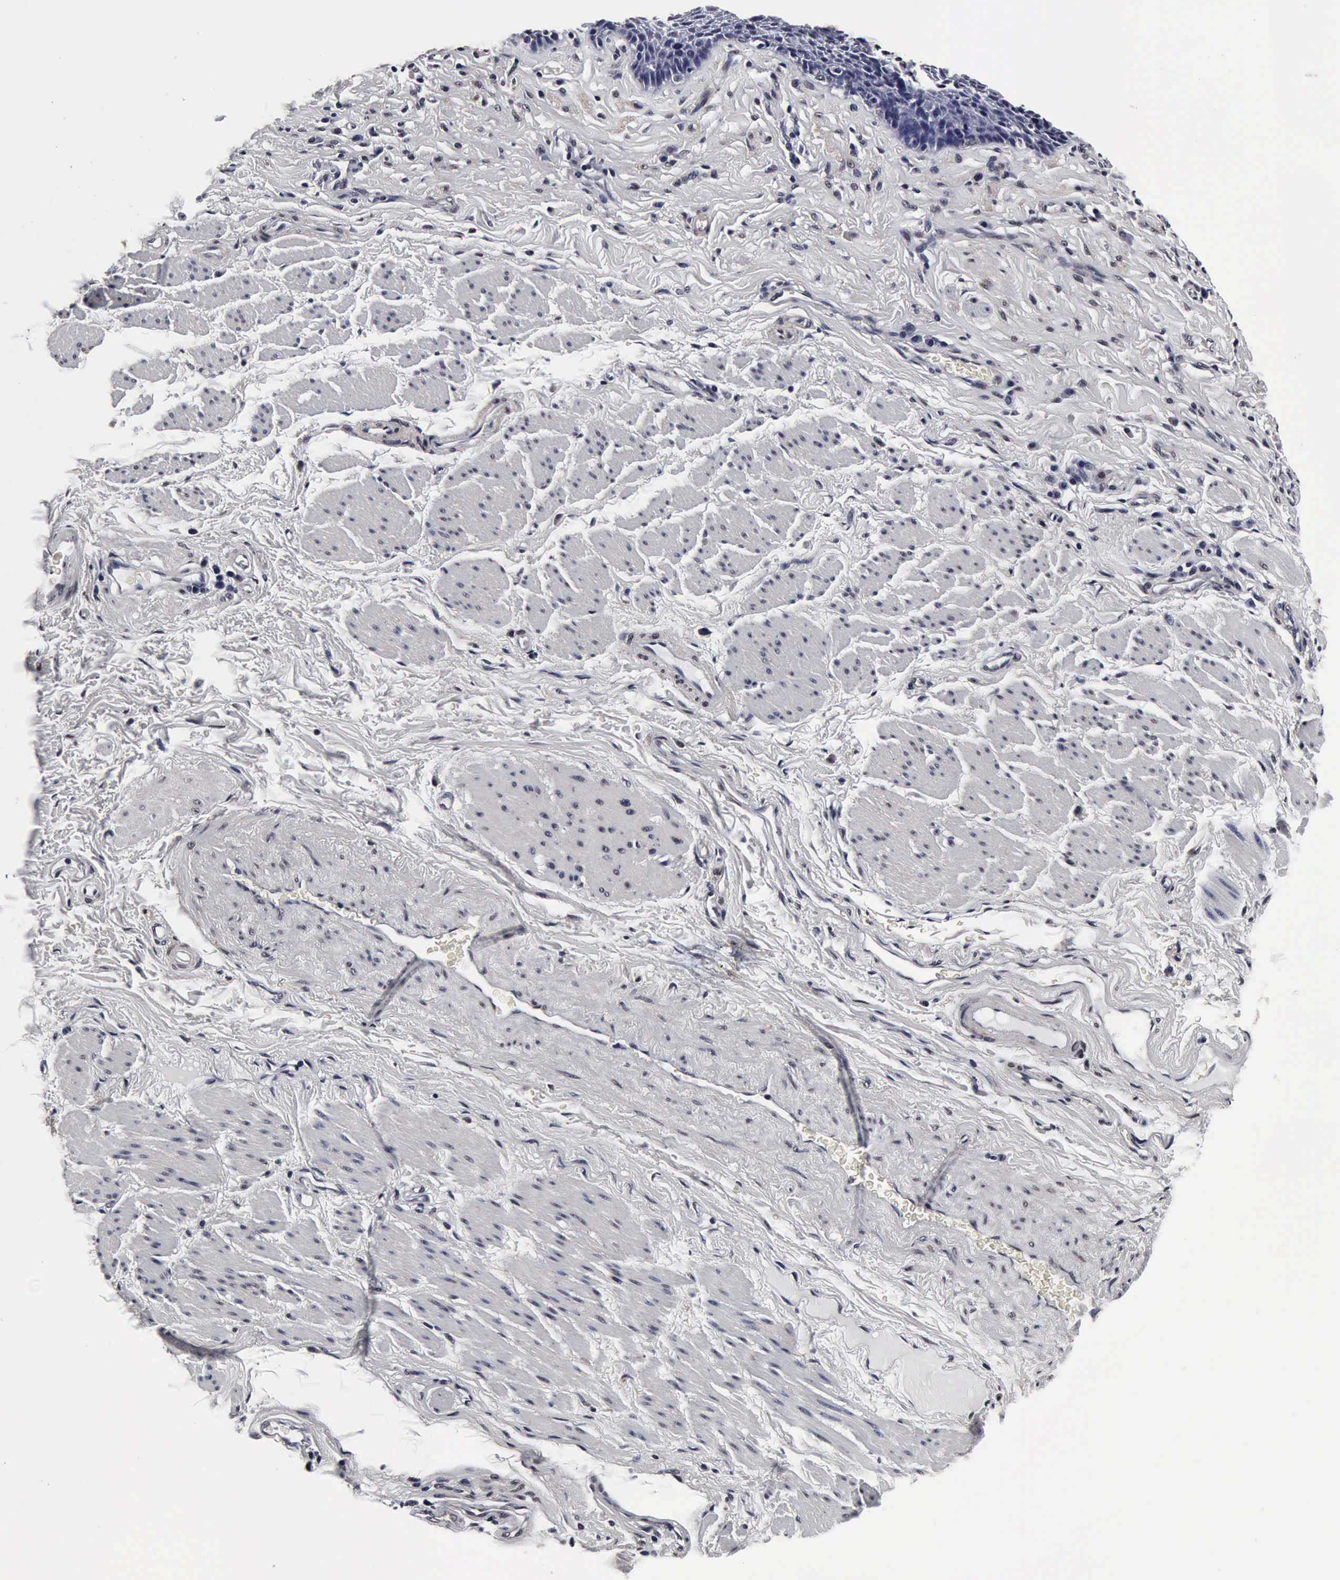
{"staining": {"intensity": "weak", "quantity": "25%-75%", "location": "nuclear"}, "tissue": "esophagus", "cell_type": "Squamous epithelial cells", "image_type": "normal", "snomed": [{"axis": "morphology", "description": "Normal tissue, NOS"}, {"axis": "topography", "description": "Esophagus"}], "caption": "This histopathology image displays immunohistochemistry staining of benign human esophagus, with low weak nuclear positivity in about 25%-75% of squamous epithelial cells.", "gene": "UBC", "patient": {"sex": "female", "age": 61}}